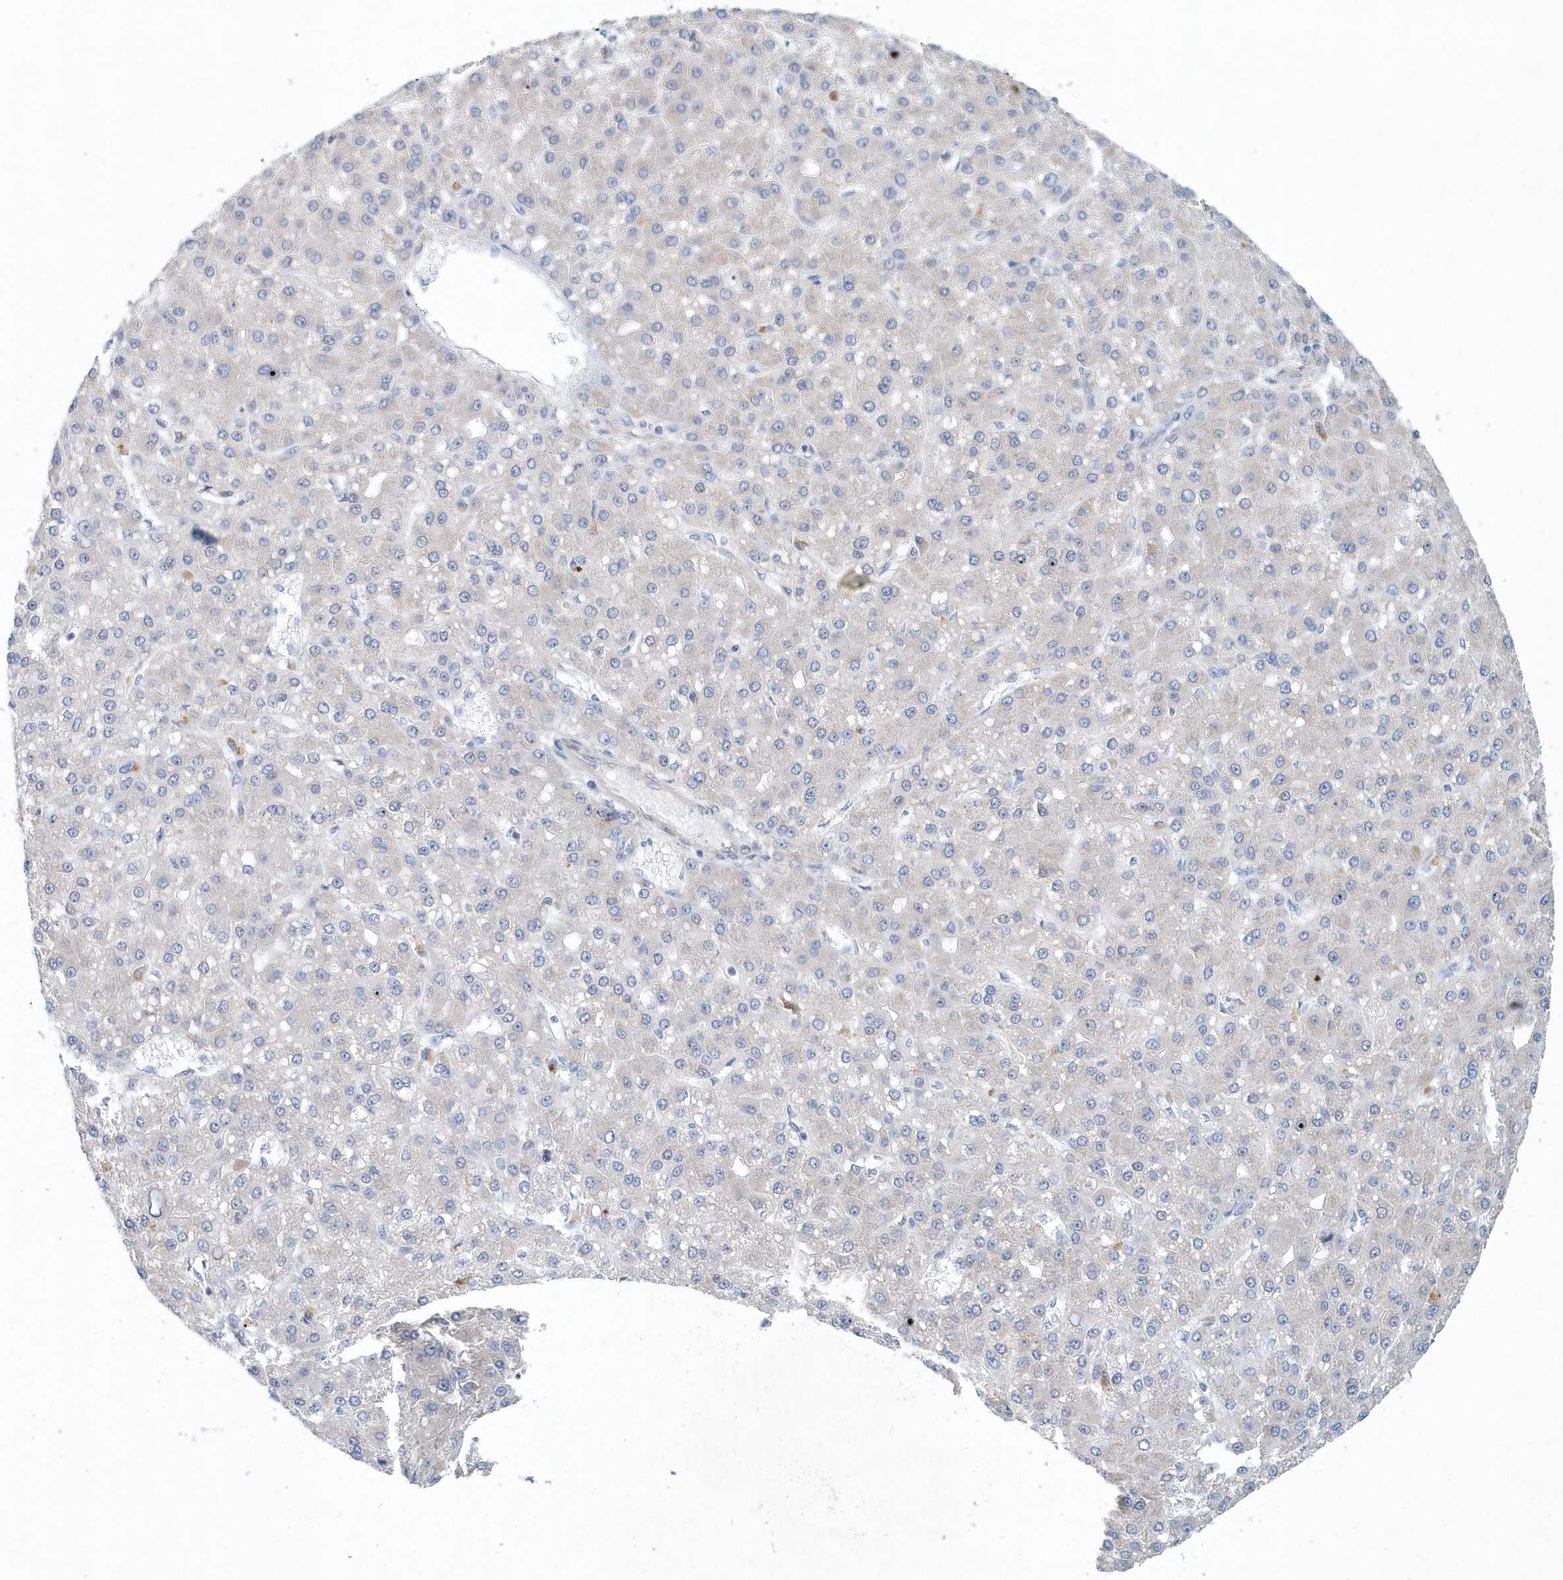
{"staining": {"intensity": "negative", "quantity": "none", "location": "none"}, "tissue": "liver cancer", "cell_type": "Tumor cells", "image_type": "cancer", "snomed": [{"axis": "morphology", "description": "Carcinoma, Hepatocellular, NOS"}, {"axis": "topography", "description": "Liver"}], "caption": "This is a histopathology image of immunohistochemistry staining of liver cancer, which shows no expression in tumor cells. Brightfield microscopy of immunohistochemistry (IHC) stained with DAB (3,3'-diaminobenzidine) (brown) and hematoxylin (blue), captured at high magnification.", "gene": "PFN2", "patient": {"sex": "male", "age": 67}}